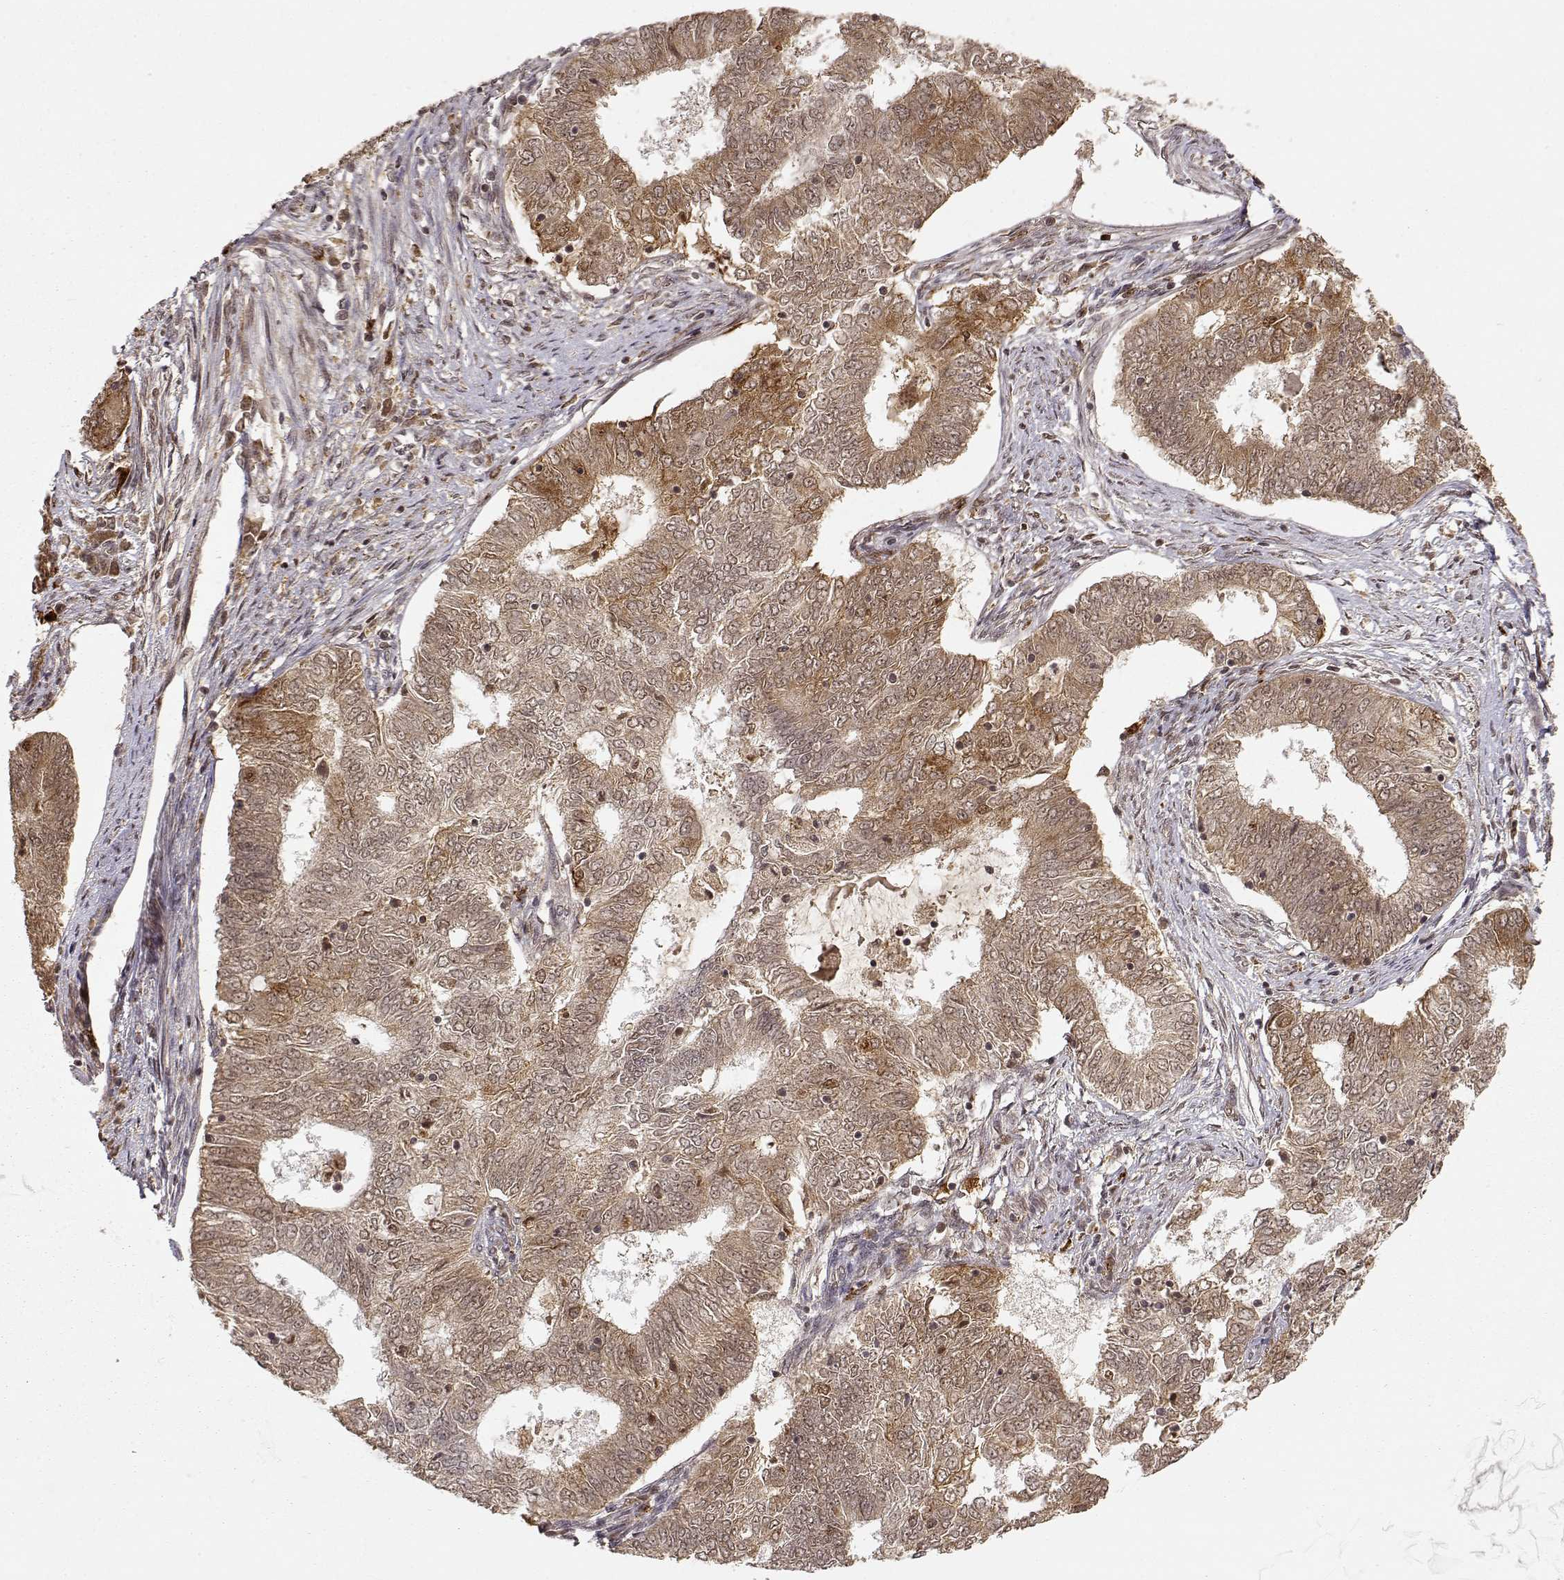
{"staining": {"intensity": "weak", "quantity": ">75%", "location": "cytoplasmic/membranous,nuclear"}, "tissue": "endometrial cancer", "cell_type": "Tumor cells", "image_type": "cancer", "snomed": [{"axis": "morphology", "description": "Adenocarcinoma, NOS"}, {"axis": "topography", "description": "Endometrium"}], "caption": "An immunohistochemistry micrograph of tumor tissue is shown. Protein staining in brown labels weak cytoplasmic/membranous and nuclear positivity in adenocarcinoma (endometrial) within tumor cells. Ihc stains the protein in brown and the nuclei are stained blue.", "gene": "MAEA", "patient": {"sex": "female", "age": 62}}